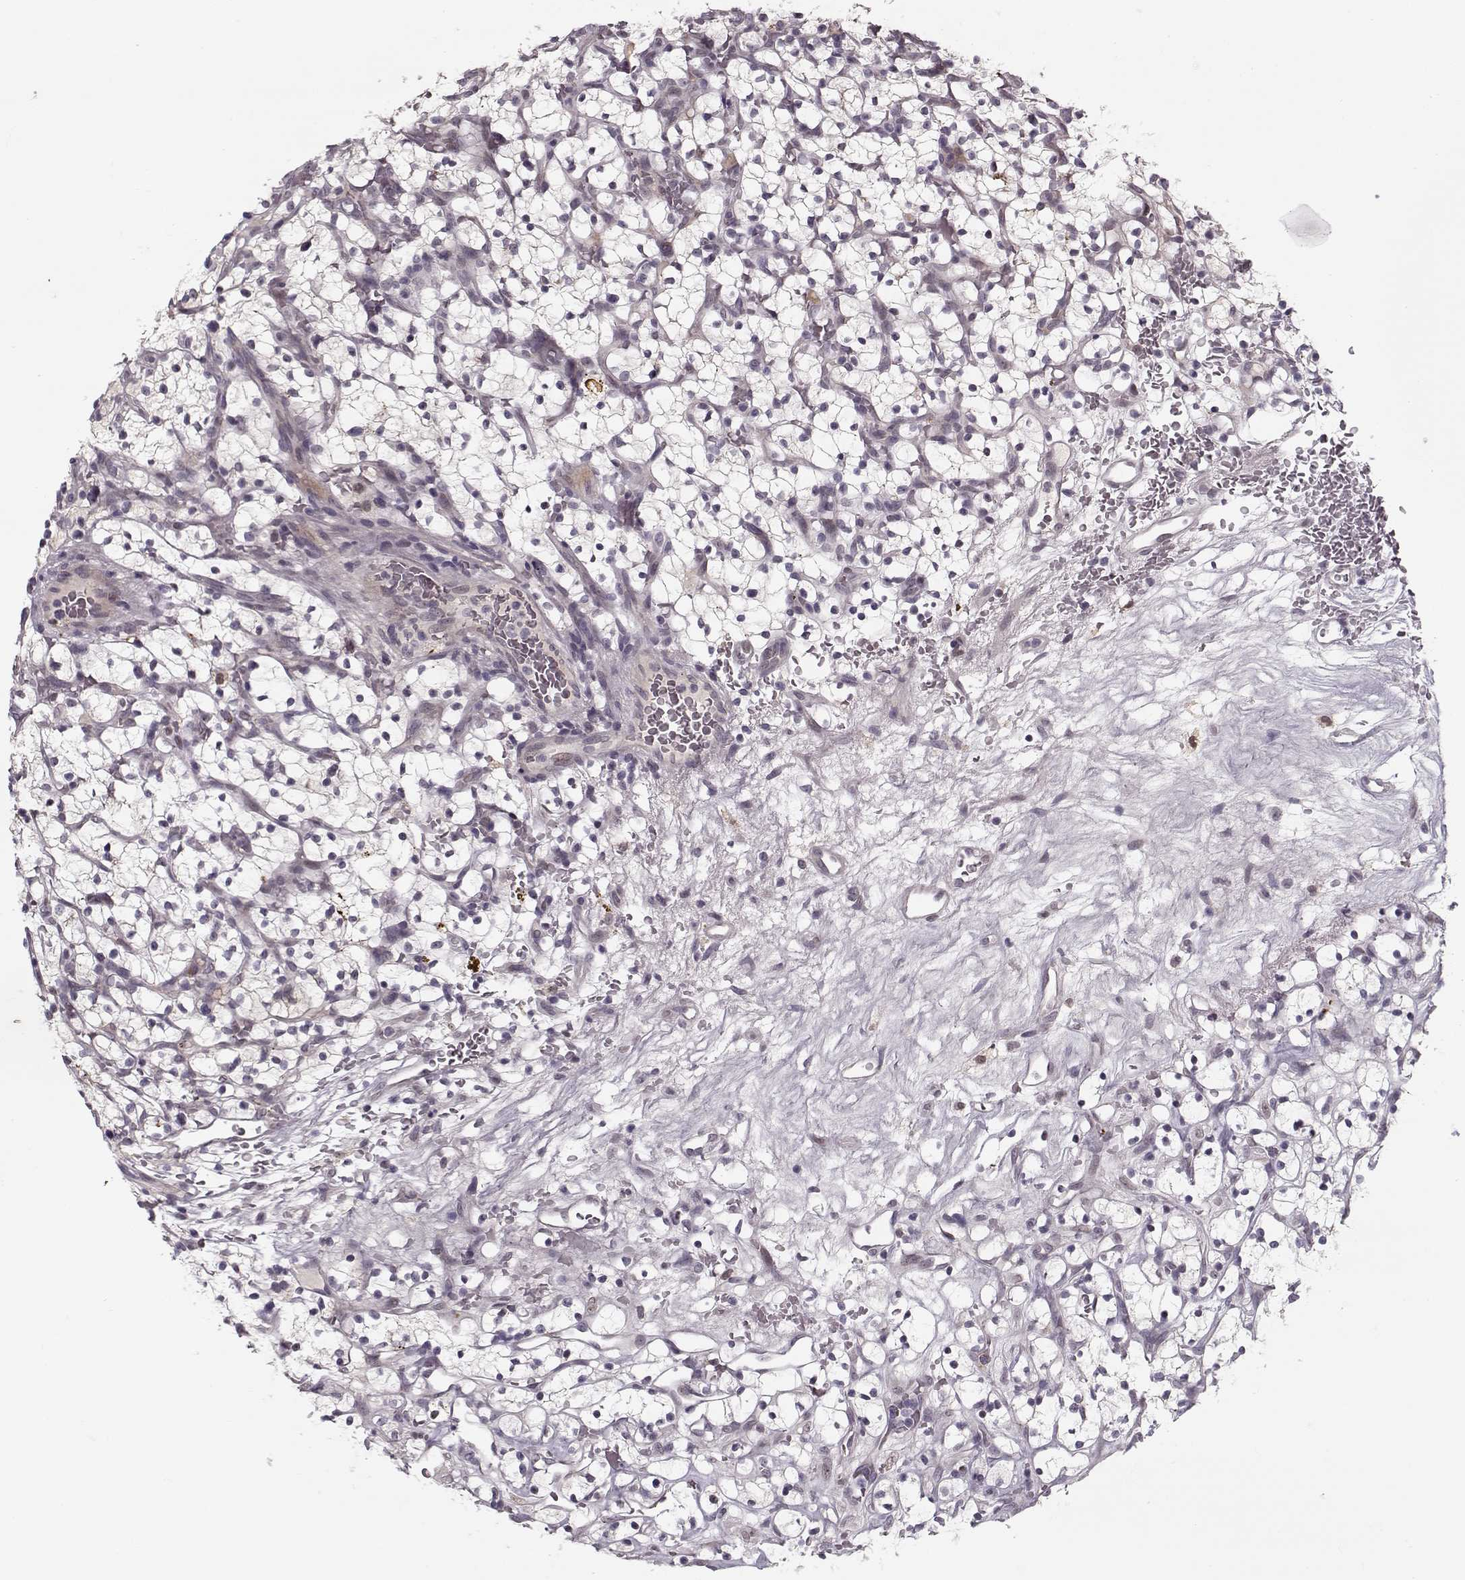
{"staining": {"intensity": "negative", "quantity": "none", "location": "none"}, "tissue": "renal cancer", "cell_type": "Tumor cells", "image_type": "cancer", "snomed": [{"axis": "morphology", "description": "Adenocarcinoma, NOS"}, {"axis": "topography", "description": "Kidney"}], "caption": "DAB immunohistochemical staining of renal cancer (adenocarcinoma) exhibits no significant positivity in tumor cells. The staining was performed using DAB to visualize the protein expression in brown, while the nuclei were stained in blue with hematoxylin (Magnification: 20x).", "gene": "DNAI3", "patient": {"sex": "female", "age": 64}}